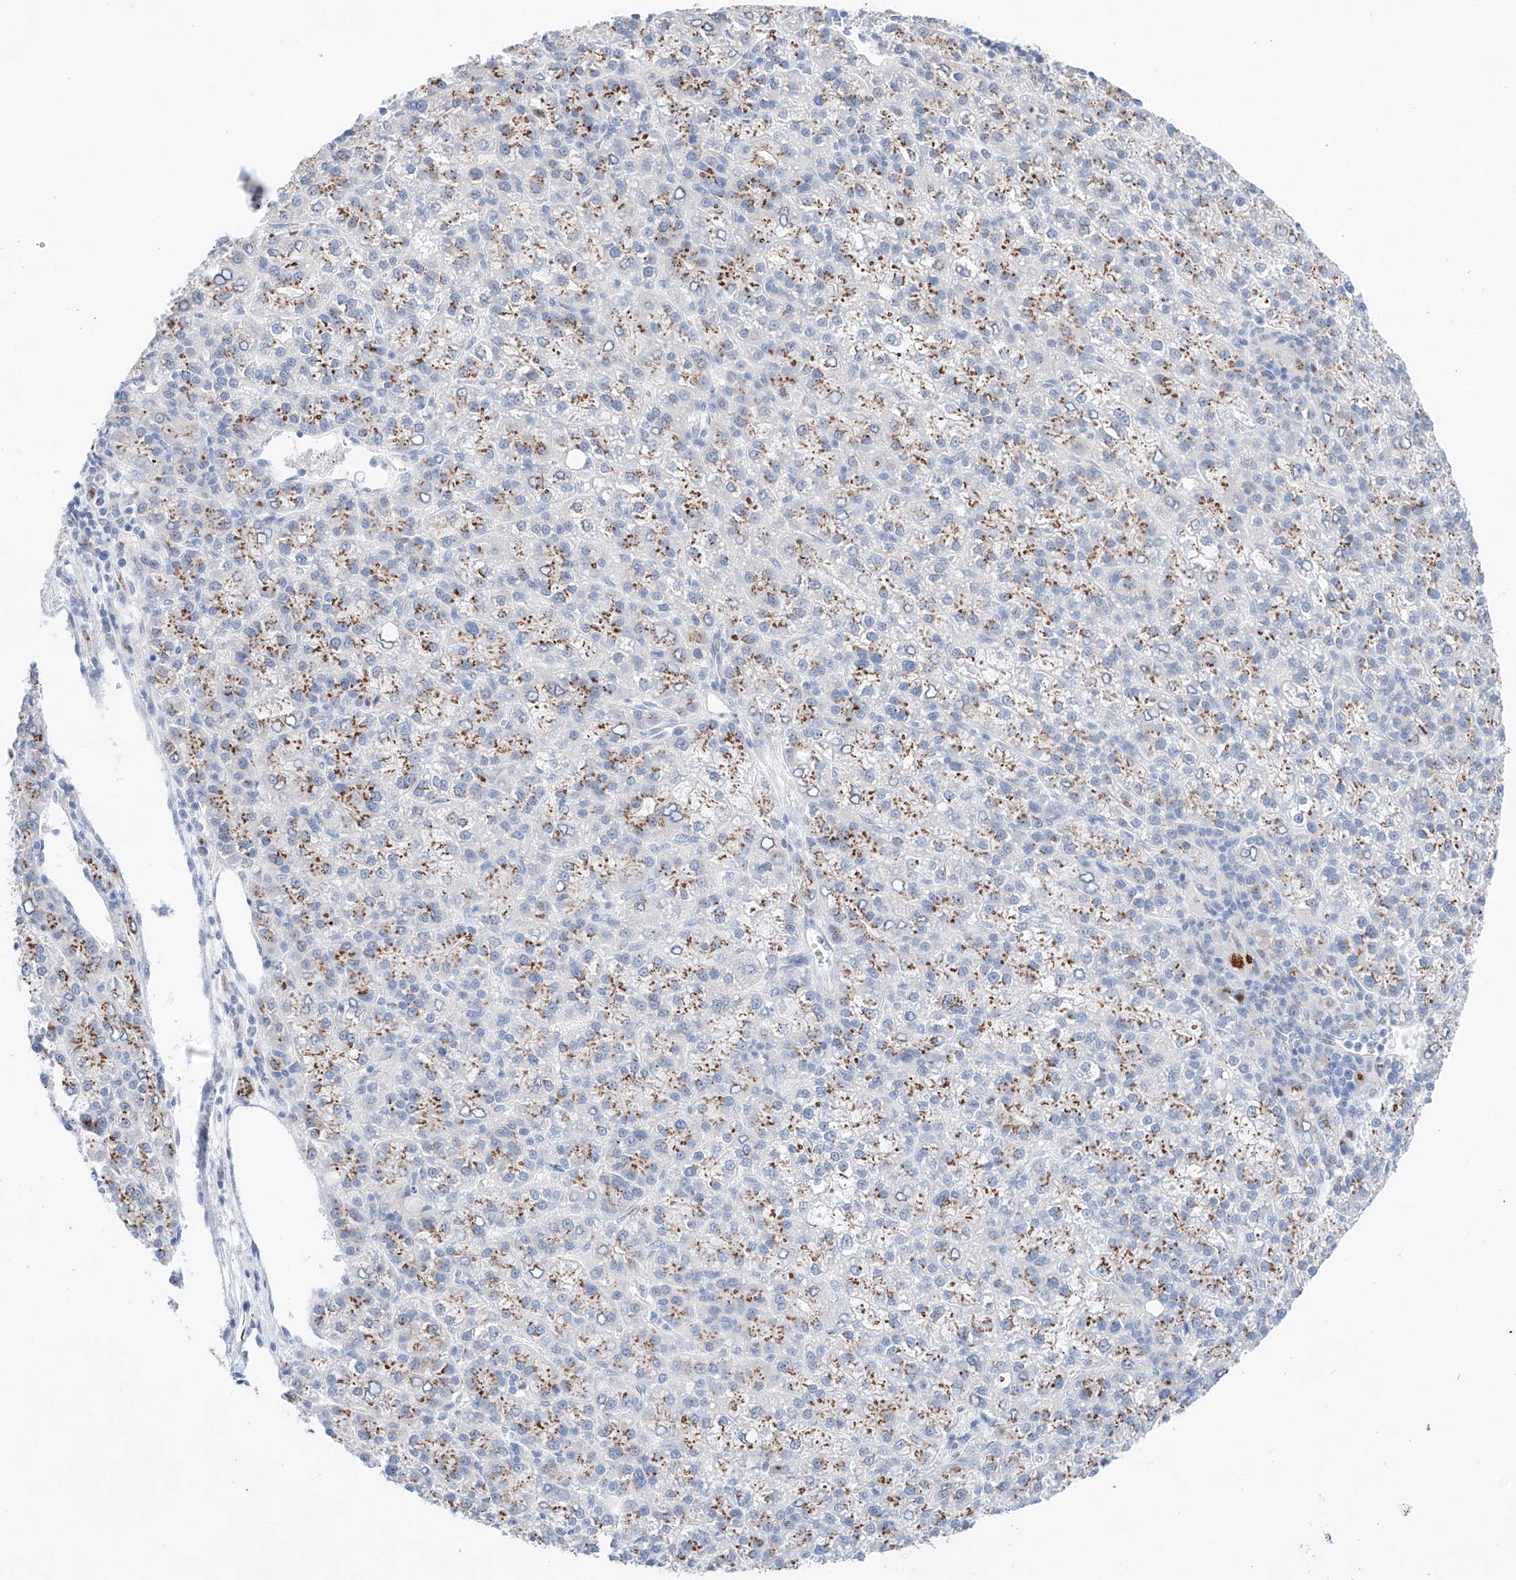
{"staining": {"intensity": "moderate", "quantity": "25%-75%", "location": "cytoplasmic/membranous"}, "tissue": "liver cancer", "cell_type": "Tumor cells", "image_type": "cancer", "snomed": [{"axis": "morphology", "description": "Carcinoma, Hepatocellular, NOS"}, {"axis": "topography", "description": "Liver"}], "caption": "A brown stain highlights moderate cytoplasmic/membranous positivity of a protein in liver cancer (hepatocellular carcinoma) tumor cells.", "gene": "NT5C3B", "patient": {"sex": "female", "age": 58}}